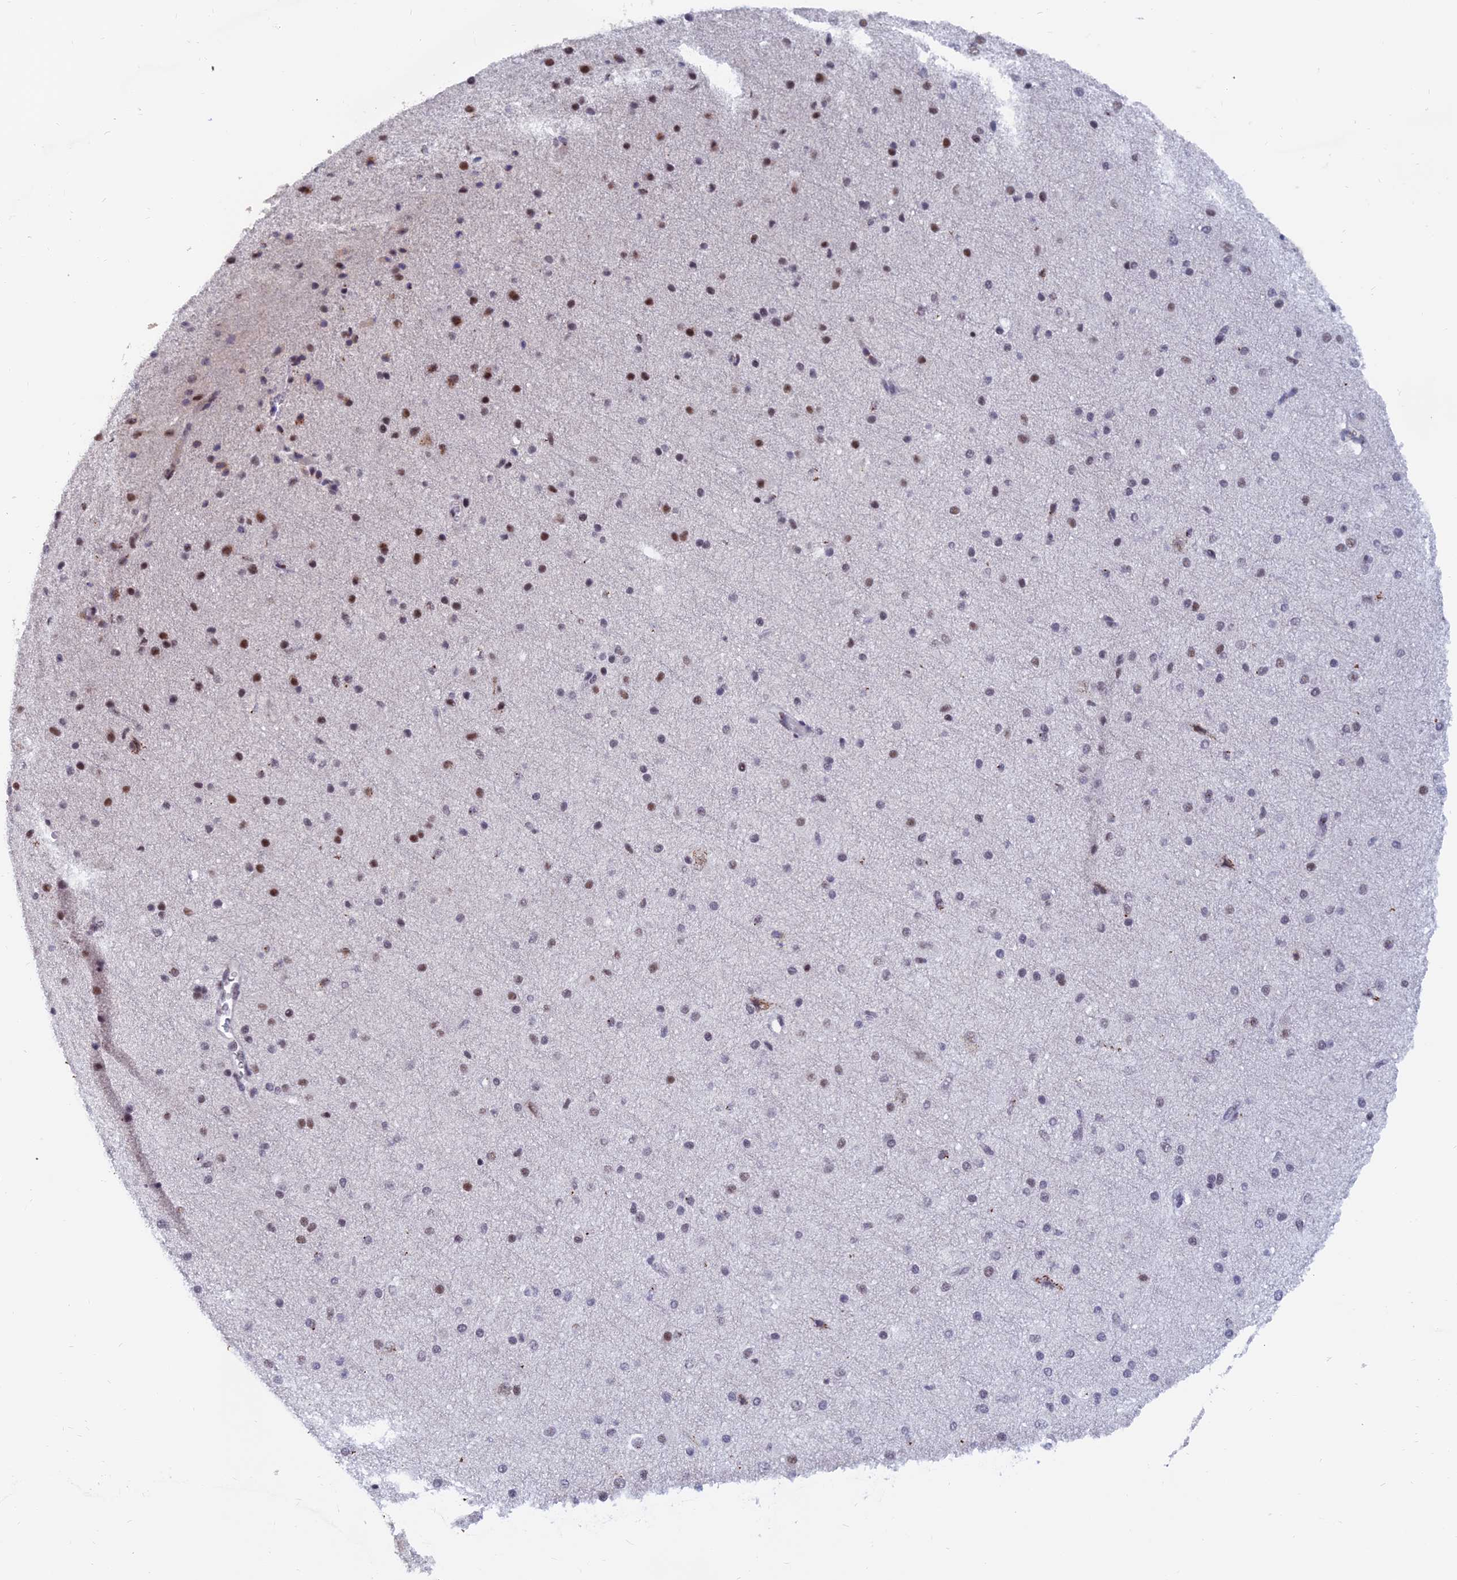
{"staining": {"intensity": "negative", "quantity": "none", "location": "none"}, "tissue": "cerebral cortex", "cell_type": "Endothelial cells", "image_type": "normal", "snomed": [{"axis": "morphology", "description": "Normal tissue, NOS"}, {"axis": "morphology", "description": "Developmental malformation"}, {"axis": "topography", "description": "Cerebral cortex"}], "caption": "IHC of normal human cerebral cortex reveals no expression in endothelial cells. The staining was performed using DAB (3,3'-diaminobenzidine) to visualize the protein expression in brown, while the nuclei were stained in blue with hematoxylin (Magnification: 20x).", "gene": "THOC3", "patient": {"sex": "female", "age": 30}}